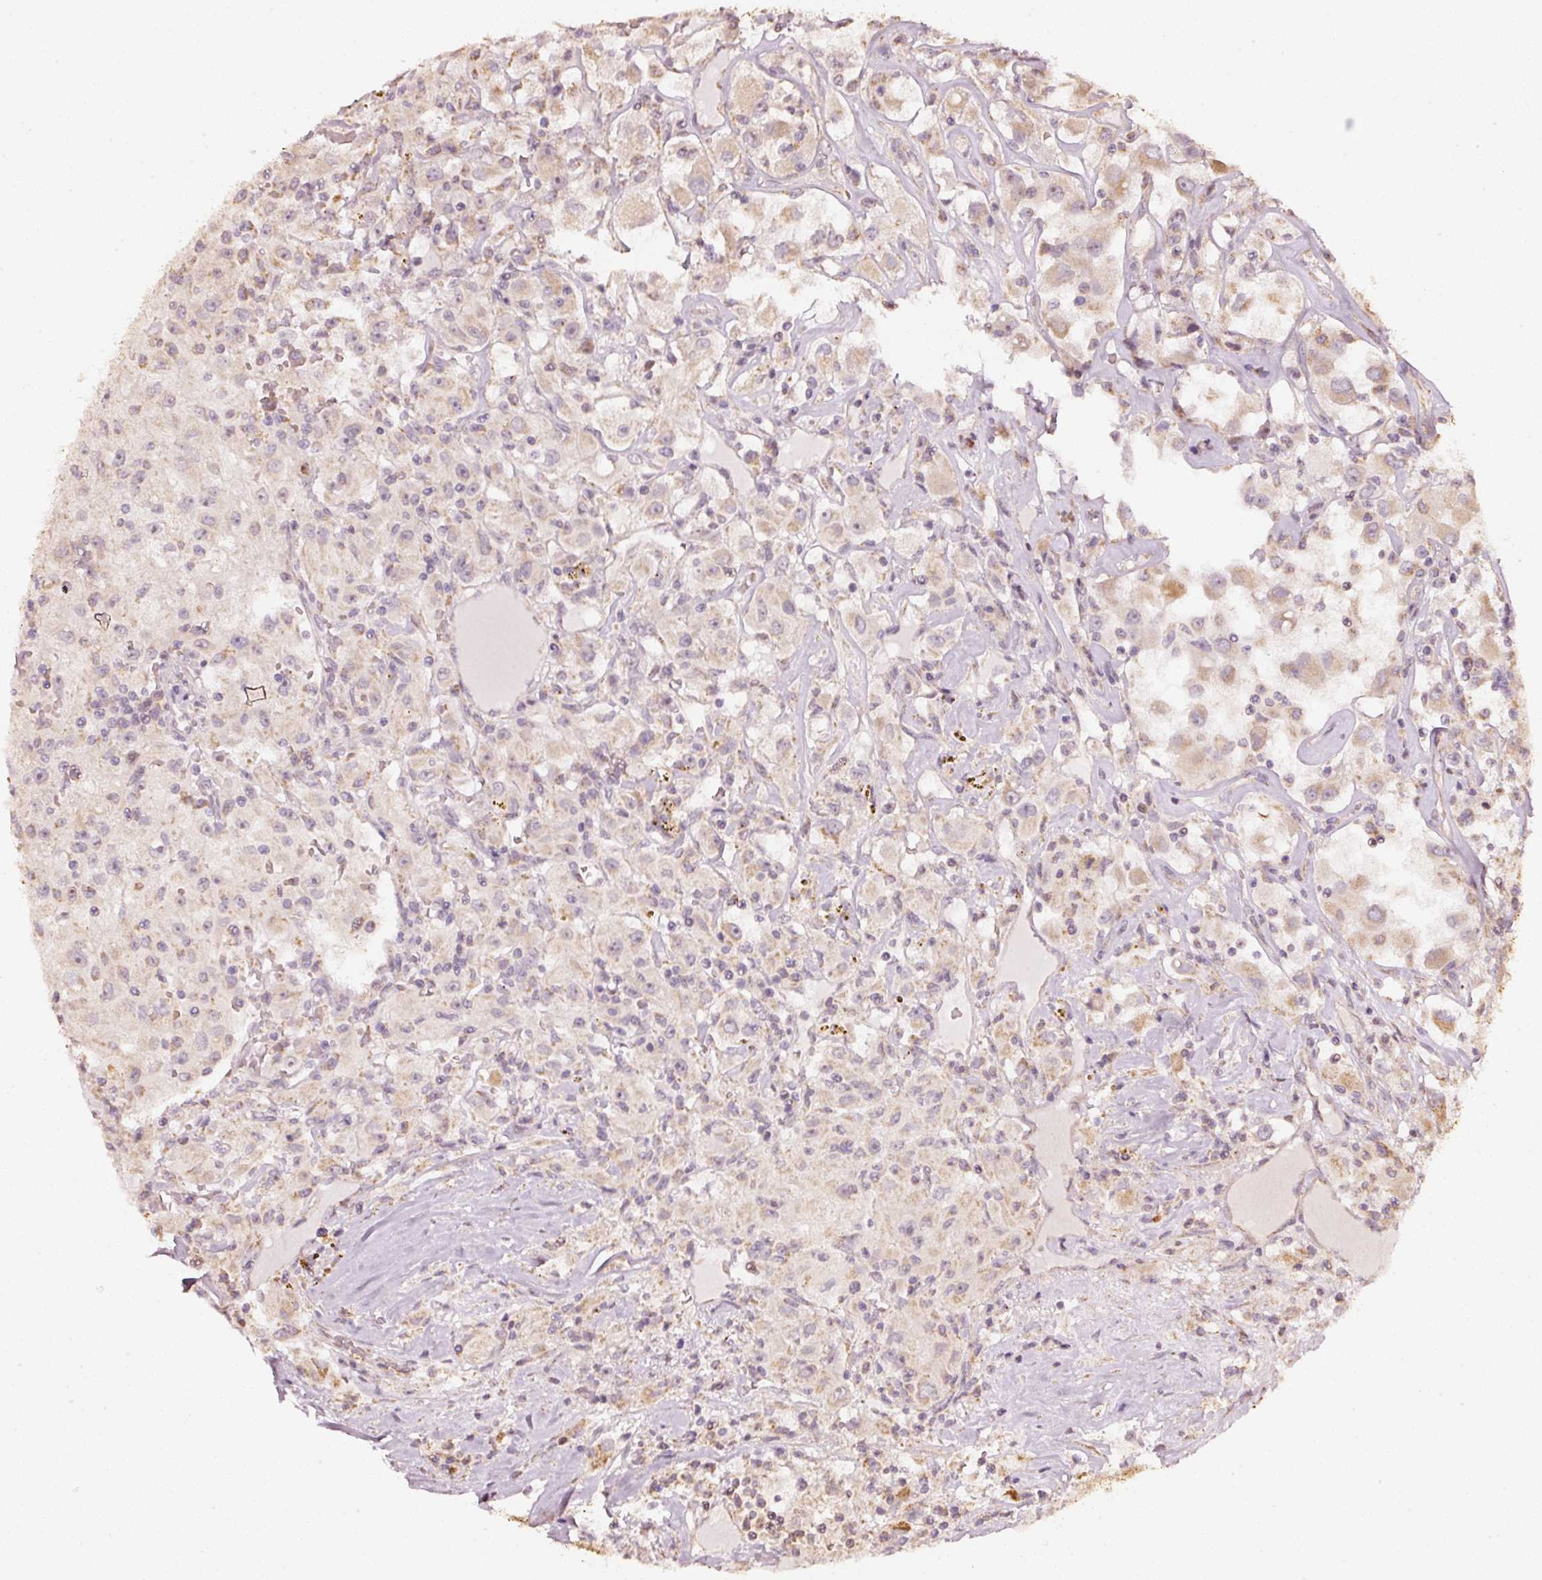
{"staining": {"intensity": "moderate", "quantity": "<25%", "location": "cytoplasmic/membranous"}, "tissue": "renal cancer", "cell_type": "Tumor cells", "image_type": "cancer", "snomed": [{"axis": "morphology", "description": "Adenocarcinoma, NOS"}, {"axis": "topography", "description": "Kidney"}], "caption": "Renal cancer (adenocarcinoma) stained with a protein marker exhibits moderate staining in tumor cells.", "gene": "RAB35", "patient": {"sex": "female", "age": 67}}